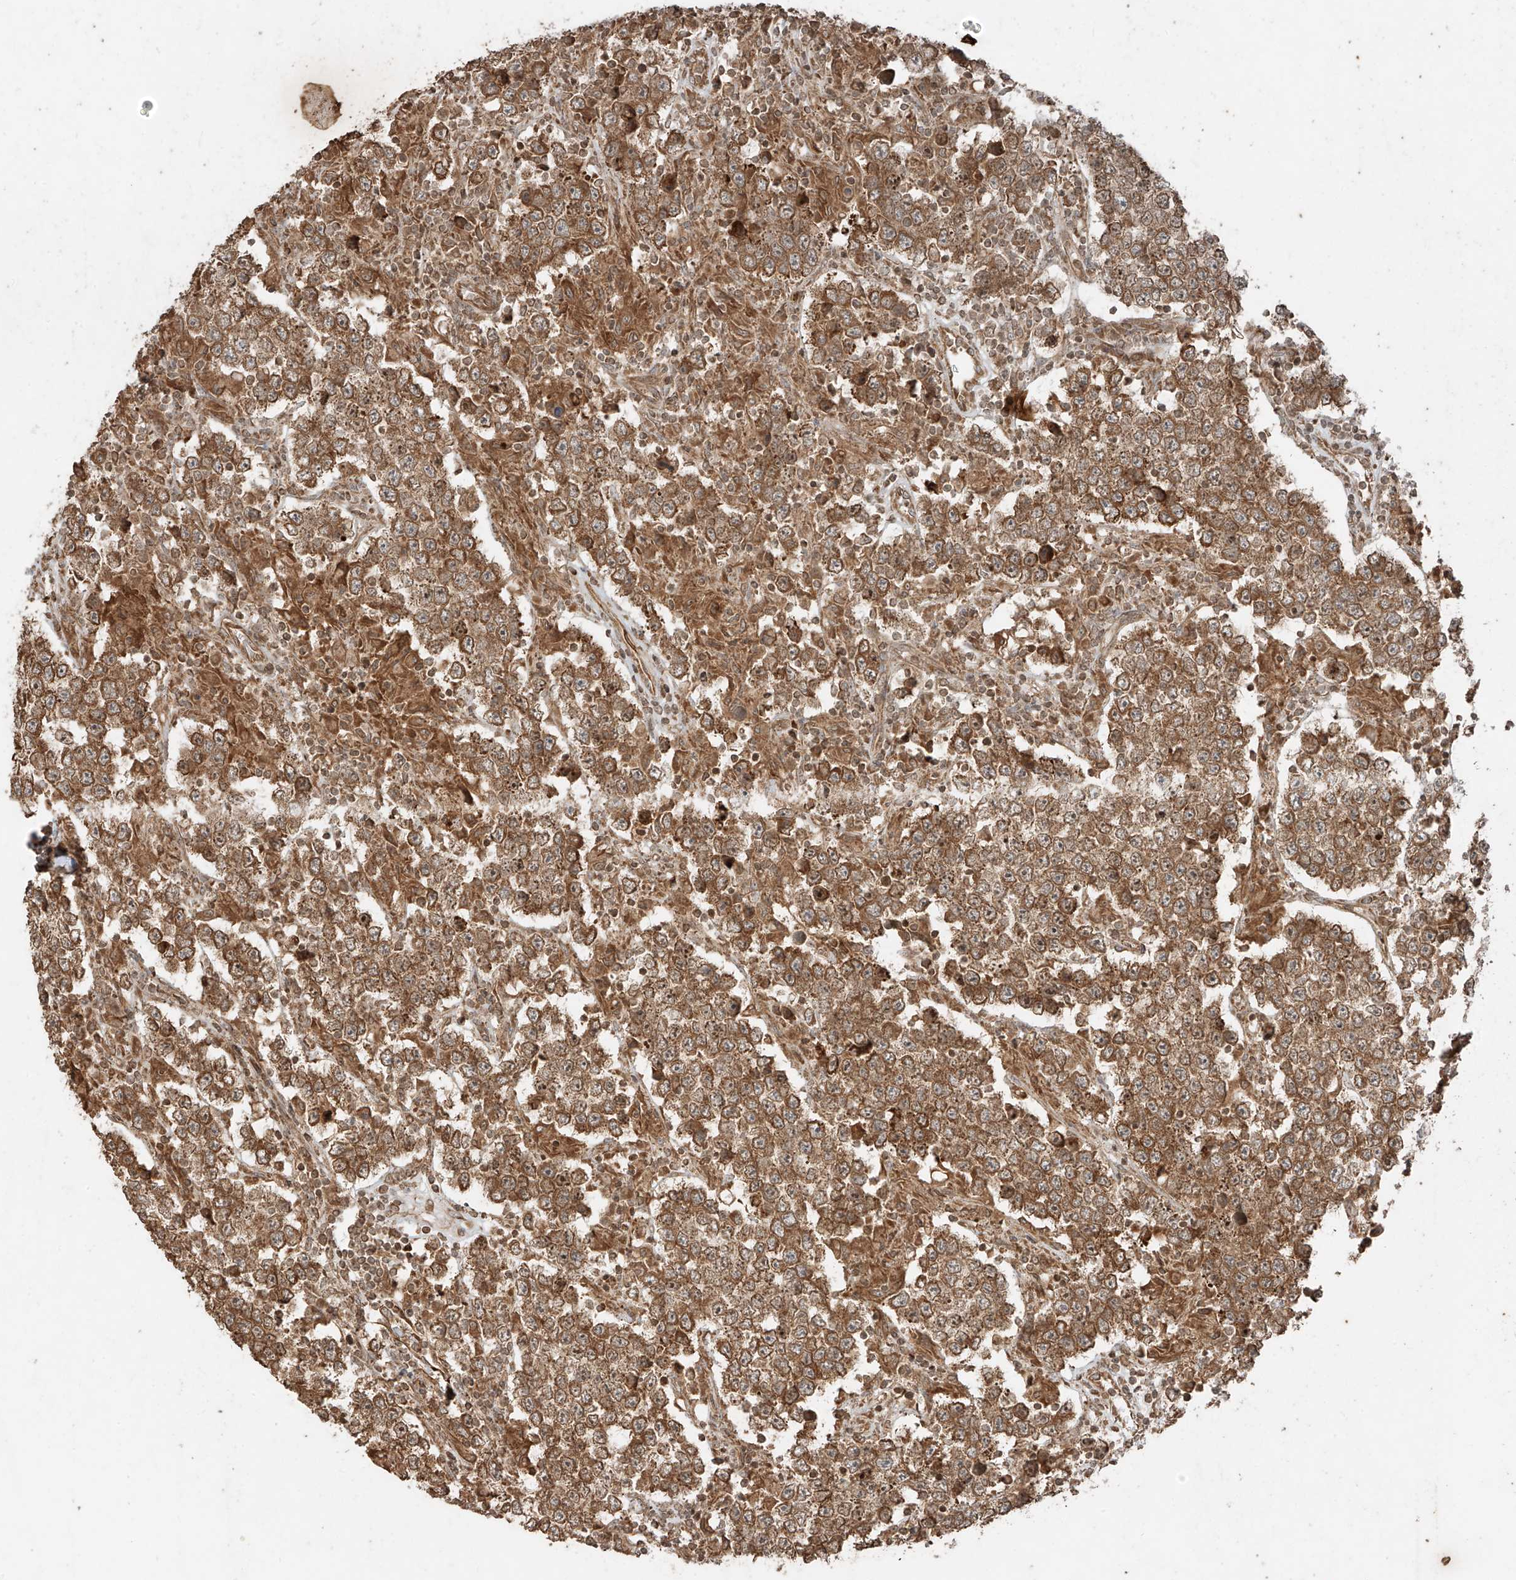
{"staining": {"intensity": "moderate", "quantity": ">75%", "location": "cytoplasmic/membranous"}, "tissue": "testis cancer", "cell_type": "Tumor cells", "image_type": "cancer", "snomed": [{"axis": "morphology", "description": "Normal tissue, NOS"}, {"axis": "morphology", "description": "Urothelial carcinoma, High grade"}, {"axis": "morphology", "description": "Seminoma, NOS"}, {"axis": "morphology", "description": "Carcinoma, Embryonal, NOS"}, {"axis": "topography", "description": "Urinary bladder"}, {"axis": "topography", "description": "Testis"}], "caption": "Human testis cancer stained with a brown dye demonstrates moderate cytoplasmic/membranous positive expression in approximately >75% of tumor cells.", "gene": "ANKZF1", "patient": {"sex": "male", "age": 41}}